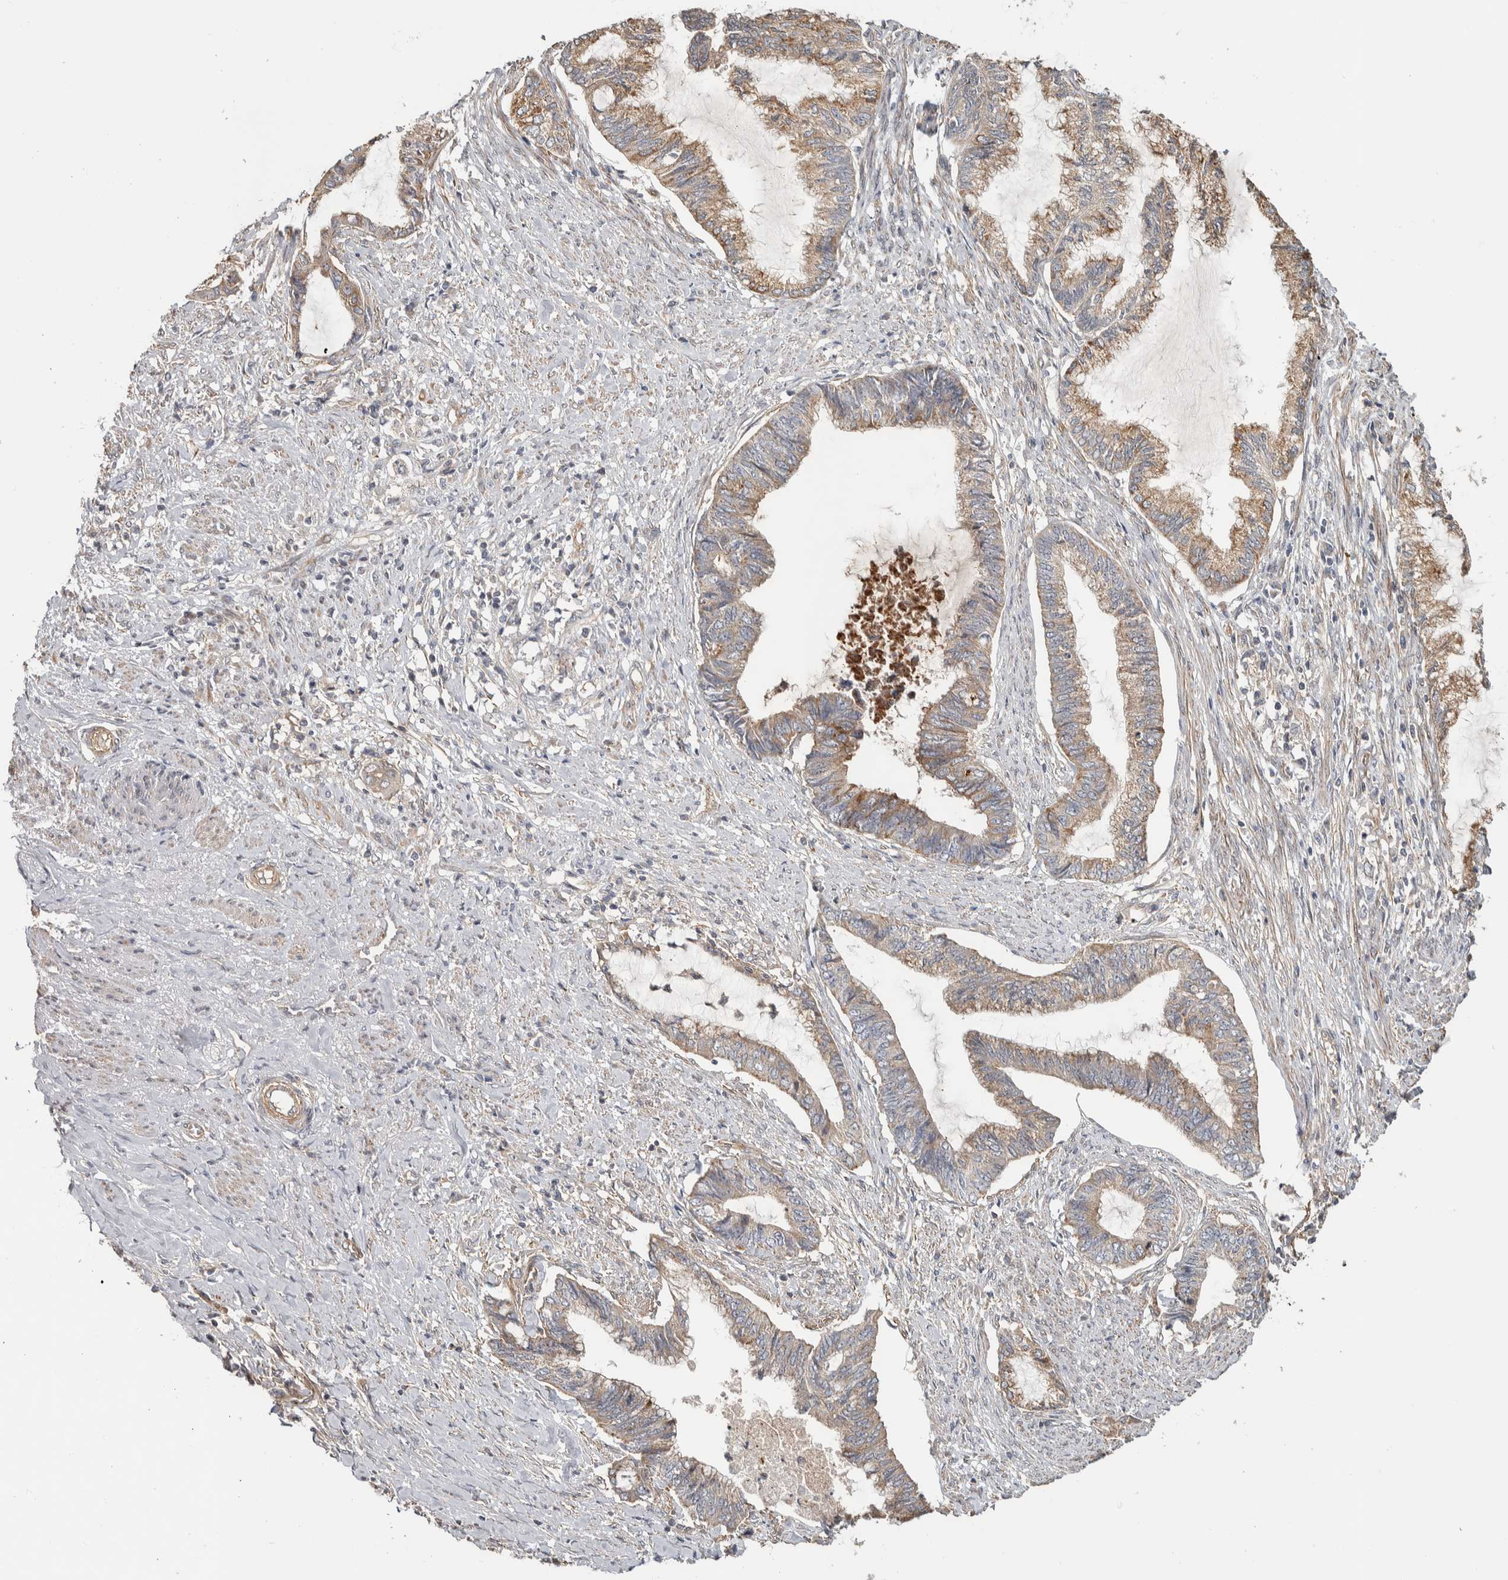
{"staining": {"intensity": "moderate", "quantity": ">75%", "location": "cytoplasmic/membranous"}, "tissue": "endometrial cancer", "cell_type": "Tumor cells", "image_type": "cancer", "snomed": [{"axis": "morphology", "description": "Adenocarcinoma, NOS"}, {"axis": "topography", "description": "Endometrium"}], "caption": "Endometrial adenocarcinoma stained with a brown dye shows moderate cytoplasmic/membranous positive expression in approximately >75% of tumor cells.", "gene": "CHMP4C", "patient": {"sex": "female", "age": 86}}